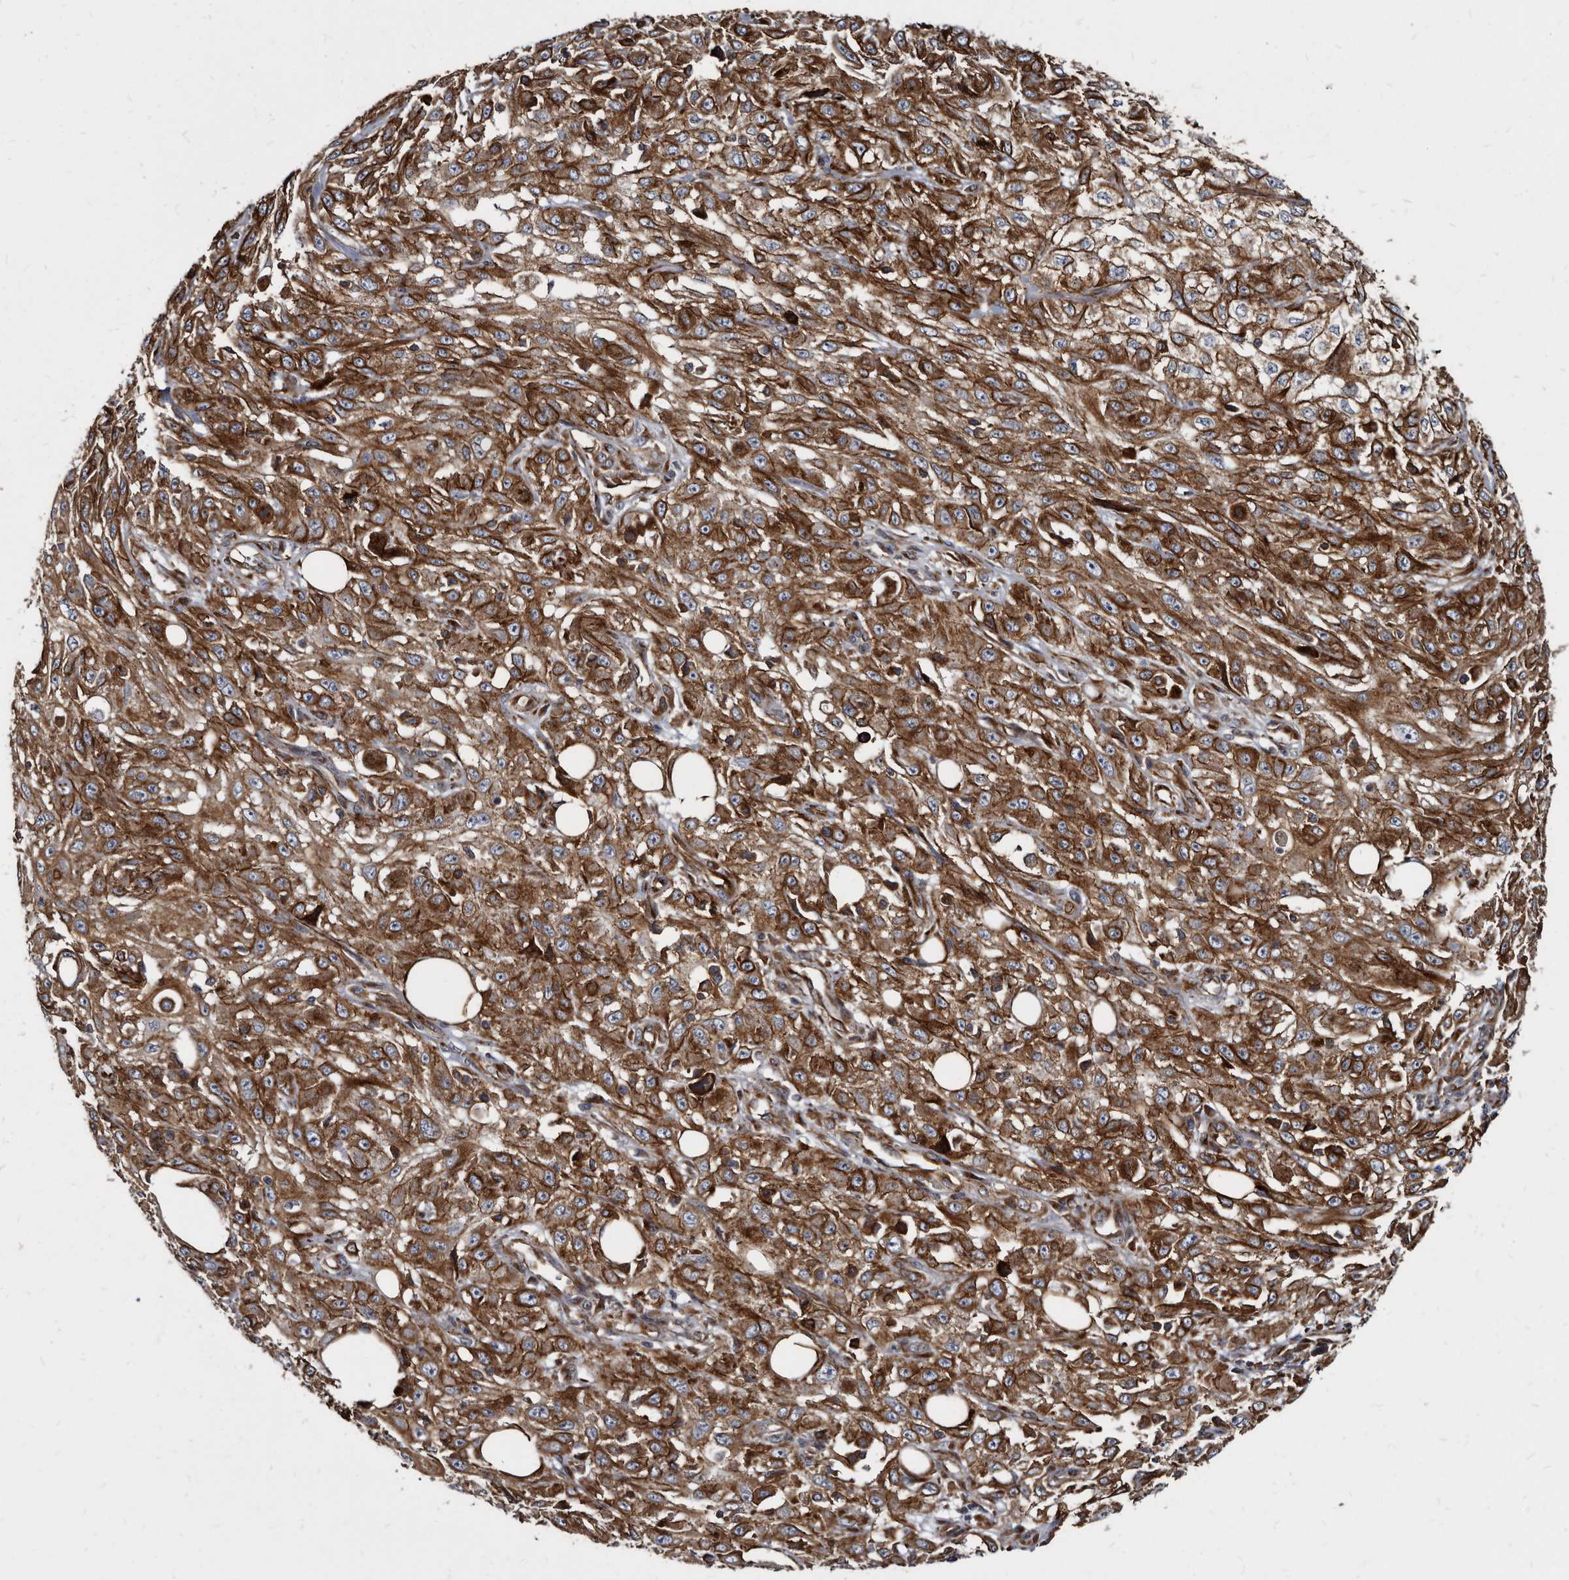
{"staining": {"intensity": "strong", "quantity": ">75%", "location": "cytoplasmic/membranous"}, "tissue": "skin cancer", "cell_type": "Tumor cells", "image_type": "cancer", "snomed": [{"axis": "morphology", "description": "Squamous cell carcinoma, NOS"}, {"axis": "morphology", "description": "Squamous cell carcinoma, metastatic, NOS"}, {"axis": "topography", "description": "Skin"}, {"axis": "topography", "description": "Lymph node"}], "caption": "This image exhibits immunohistochemistry (IHC) staining of human skin cancer (squamous cell carcinoma), with high strong cytoplasmic/membranous staining in approximately >75% of tumor cells.", "gene": "KCTD20", "patient": {"sex": "male", "age": 75}}